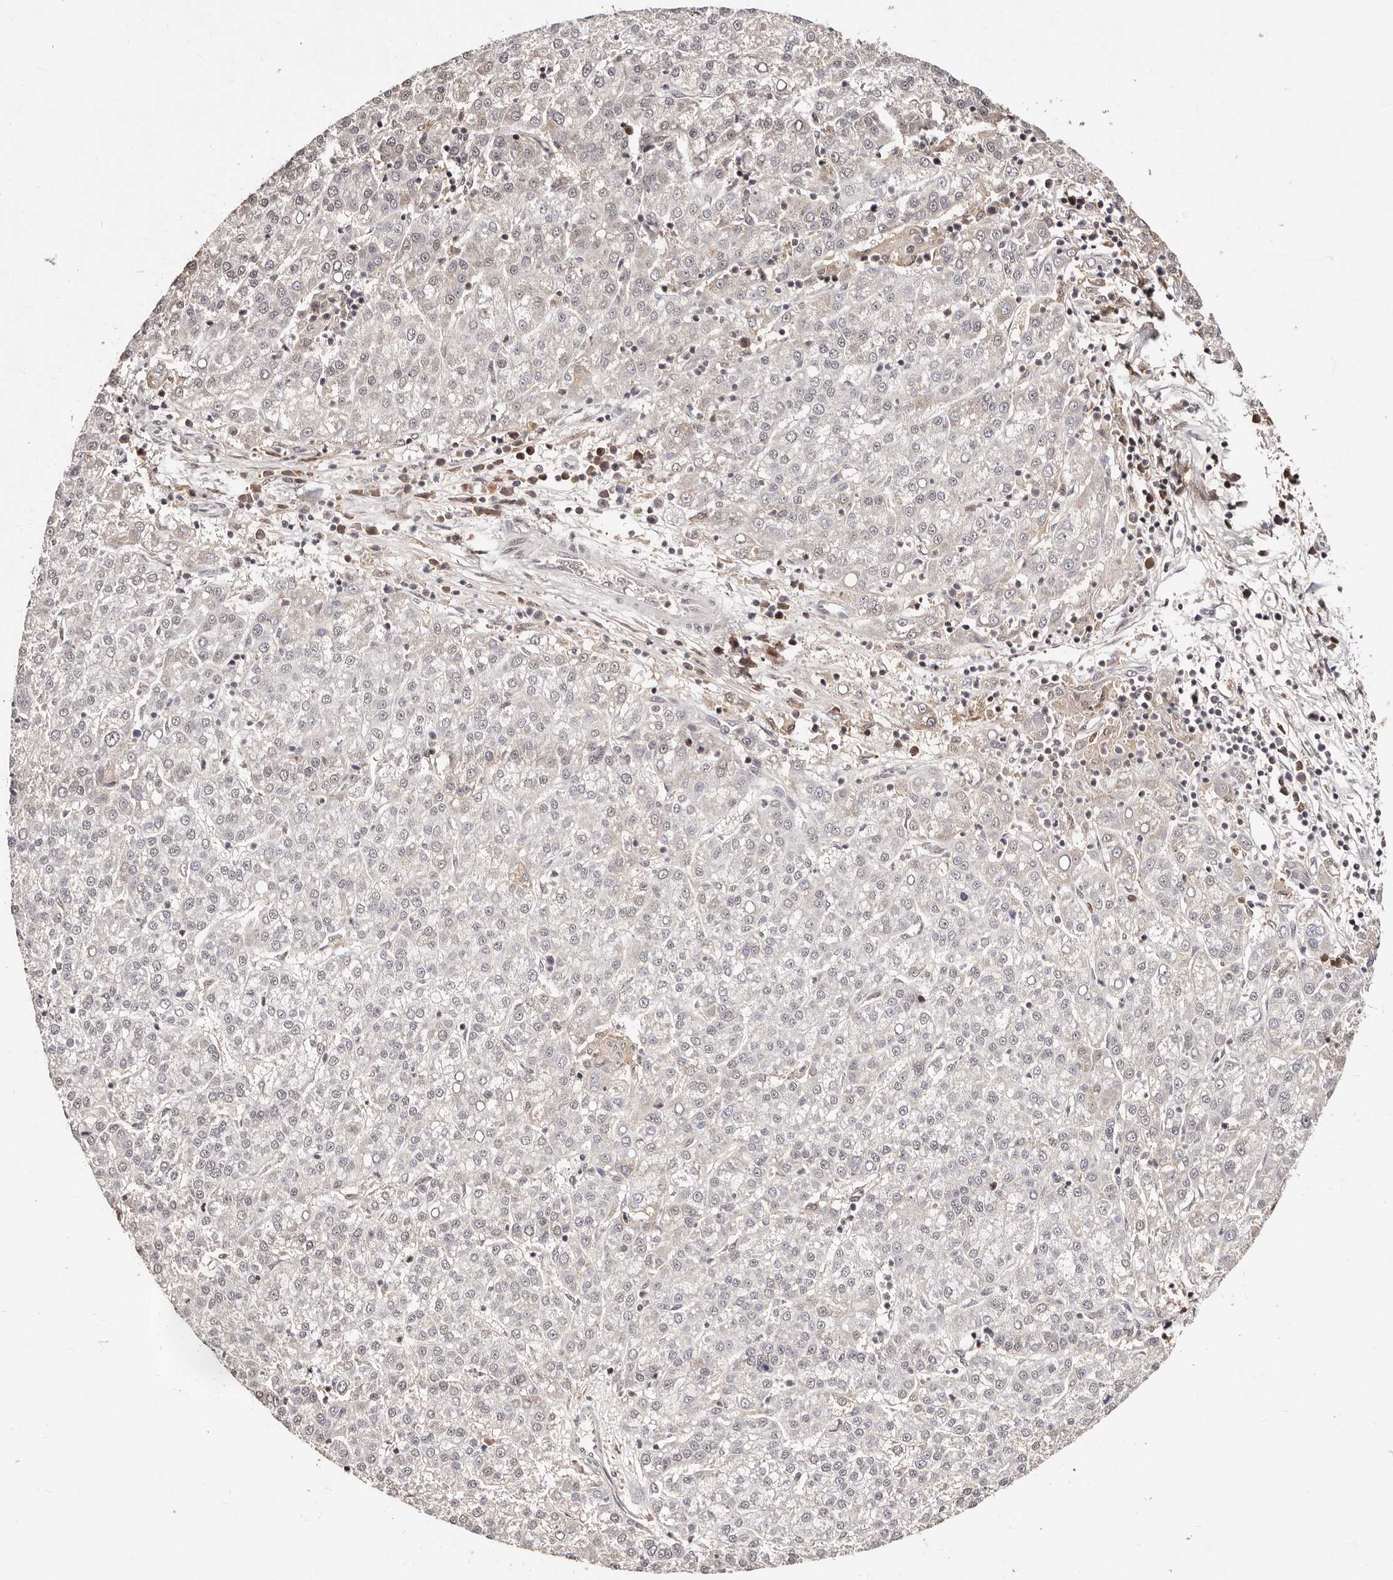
{"staining": {"intensity": "negative", "quantity": "none", "location": "none"}, "tissue": "liver cancer", "cell_type": "Tumor cells", "image_type": "cancer", "snomed": [{"axis": "morphology", "description": "Carcinoma, Hepatocellular, NOS"}, {"axis": "topography", "description": "Liver"}], "caption": "Human hepatocellular carcinoma (liver) stained for a protein using IHC displays no staining in tumor cells.", "gene": "BICRAL", "patient": {"sex": "female", "age": 58}}